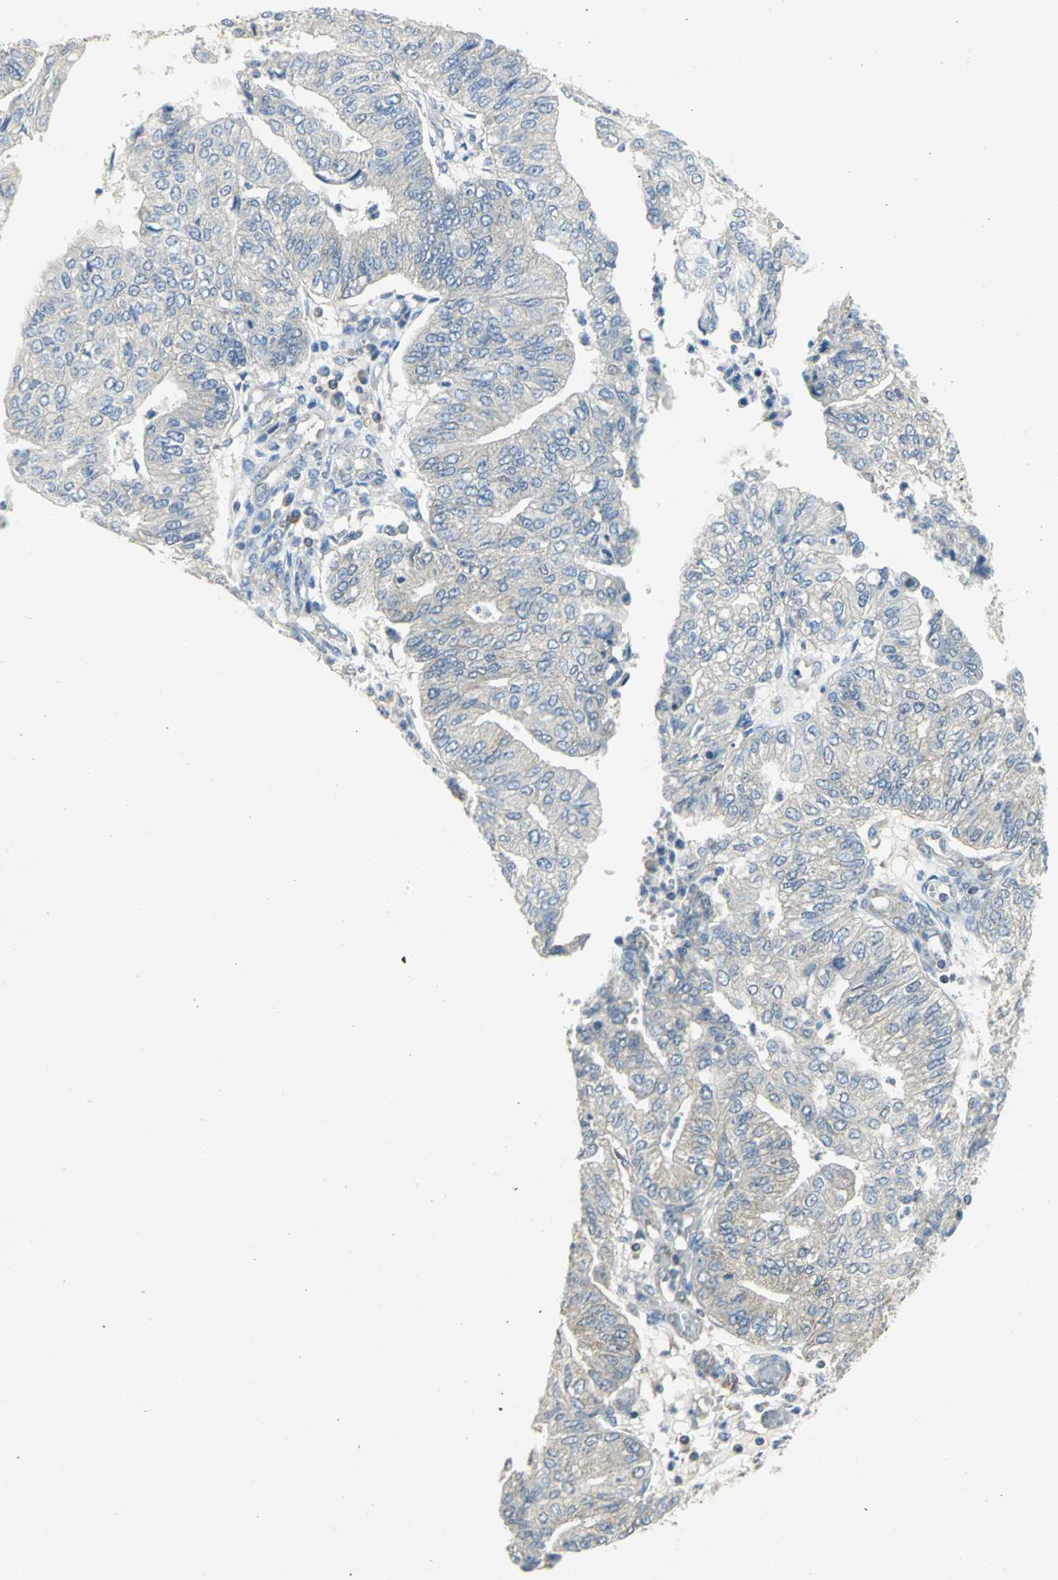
{"staining": {"intensity": "negative", "quantity": "none", "location": "none"}, "tissue": "endometrial cancer", "cell_type": "Tumor cells", "image_type": "cancer", "snomed": [{"axis": "morphology", "description": "Adenocarcinoma, NOS"}, {"axis": "topography", "description": "Endometrium"}], "caption": "This image is of endometrial cancer (adenocarcinoma) stained with immunohistochemistry (IHC) to label a protein in brown with the nuclei are counter-stained blue. There is no positivity in tumor cells.", "gene": "PPIA", "patient": {"sex": "female", "age": 59}}